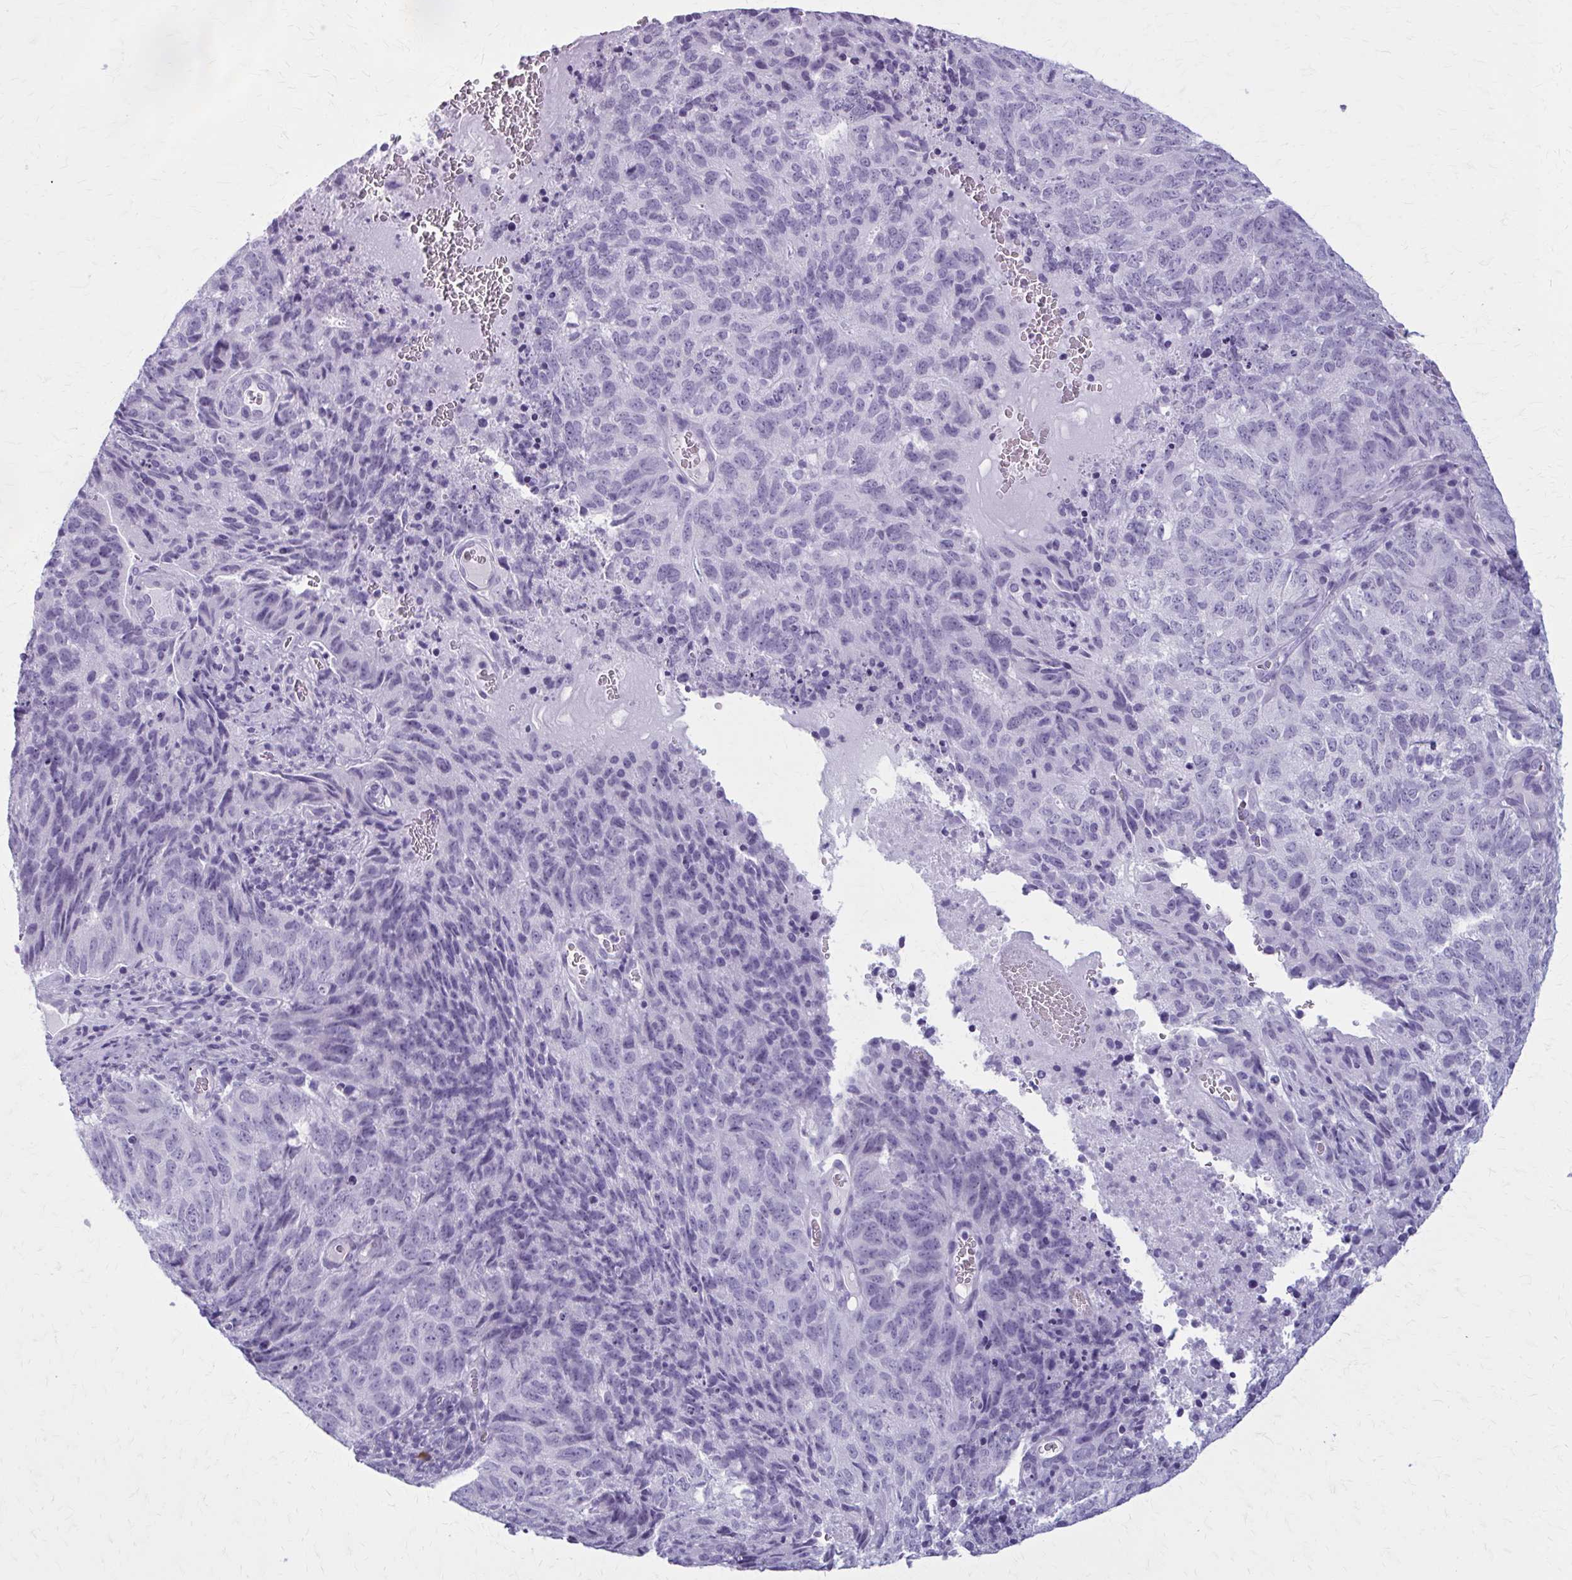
{"staining": {"intensity": "negative", "quantity": "none", "location": "none"}, "tissue": "cervical cancer", "cell_type": "Tumor cells", "image_type": "cancer", "snomed": [{"axis": "morphology", "description": "Adenocarcinoma, NOS"}, {"axis": "topography", "description": "Cervix"}], "caption": "This is an IHC histopathology image of human cervical cancer. There is no positivity in tumor cells.", "gene": "ZDHHC7", "patient": {"sex": "female", "age": 38}}